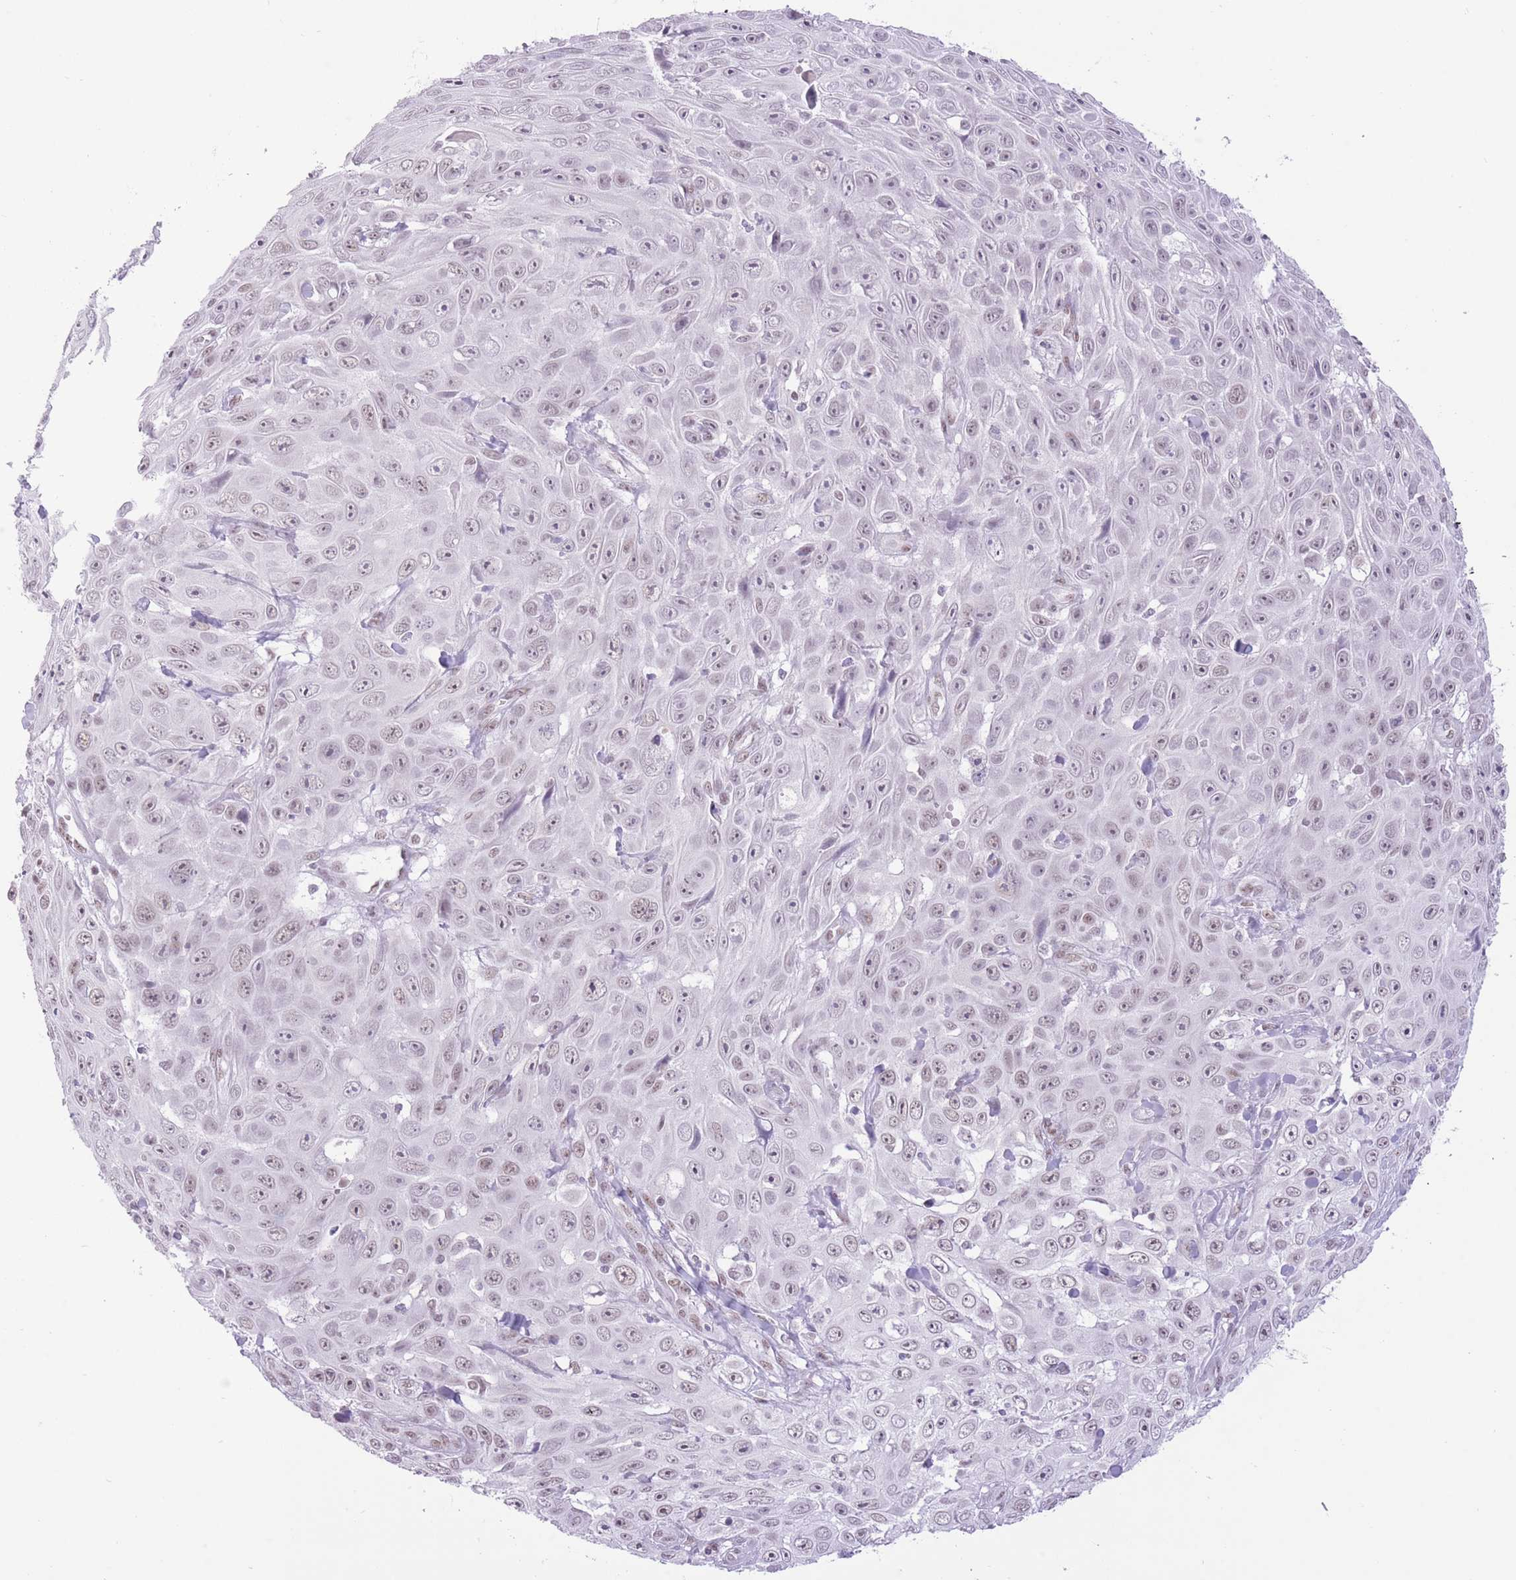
{"staining": {"intensity": "weak", "quantity": "25%-75%", "location": "nuclear"}, "tissue": "skin cancer", "cell_type": "Tumor cells", "image_type": "cancer", "snomed": [{"axis": "morphology", "description": "Squamous cell carcinoma, NOS"}, {"axis": "topography", "description": "Skin"}], "caption": "IHC photomicrograph of neoplastic tissue: squamous cell carcinoma (skin) stained using immunohistochemistry (IHC) displays low levels of weak protein expression localized specifically in the nuclear of tumor cells, appearing as a nuclear brown color.", "gene": "ZBED5", "patient": {"sex": "male", "age": 82}}